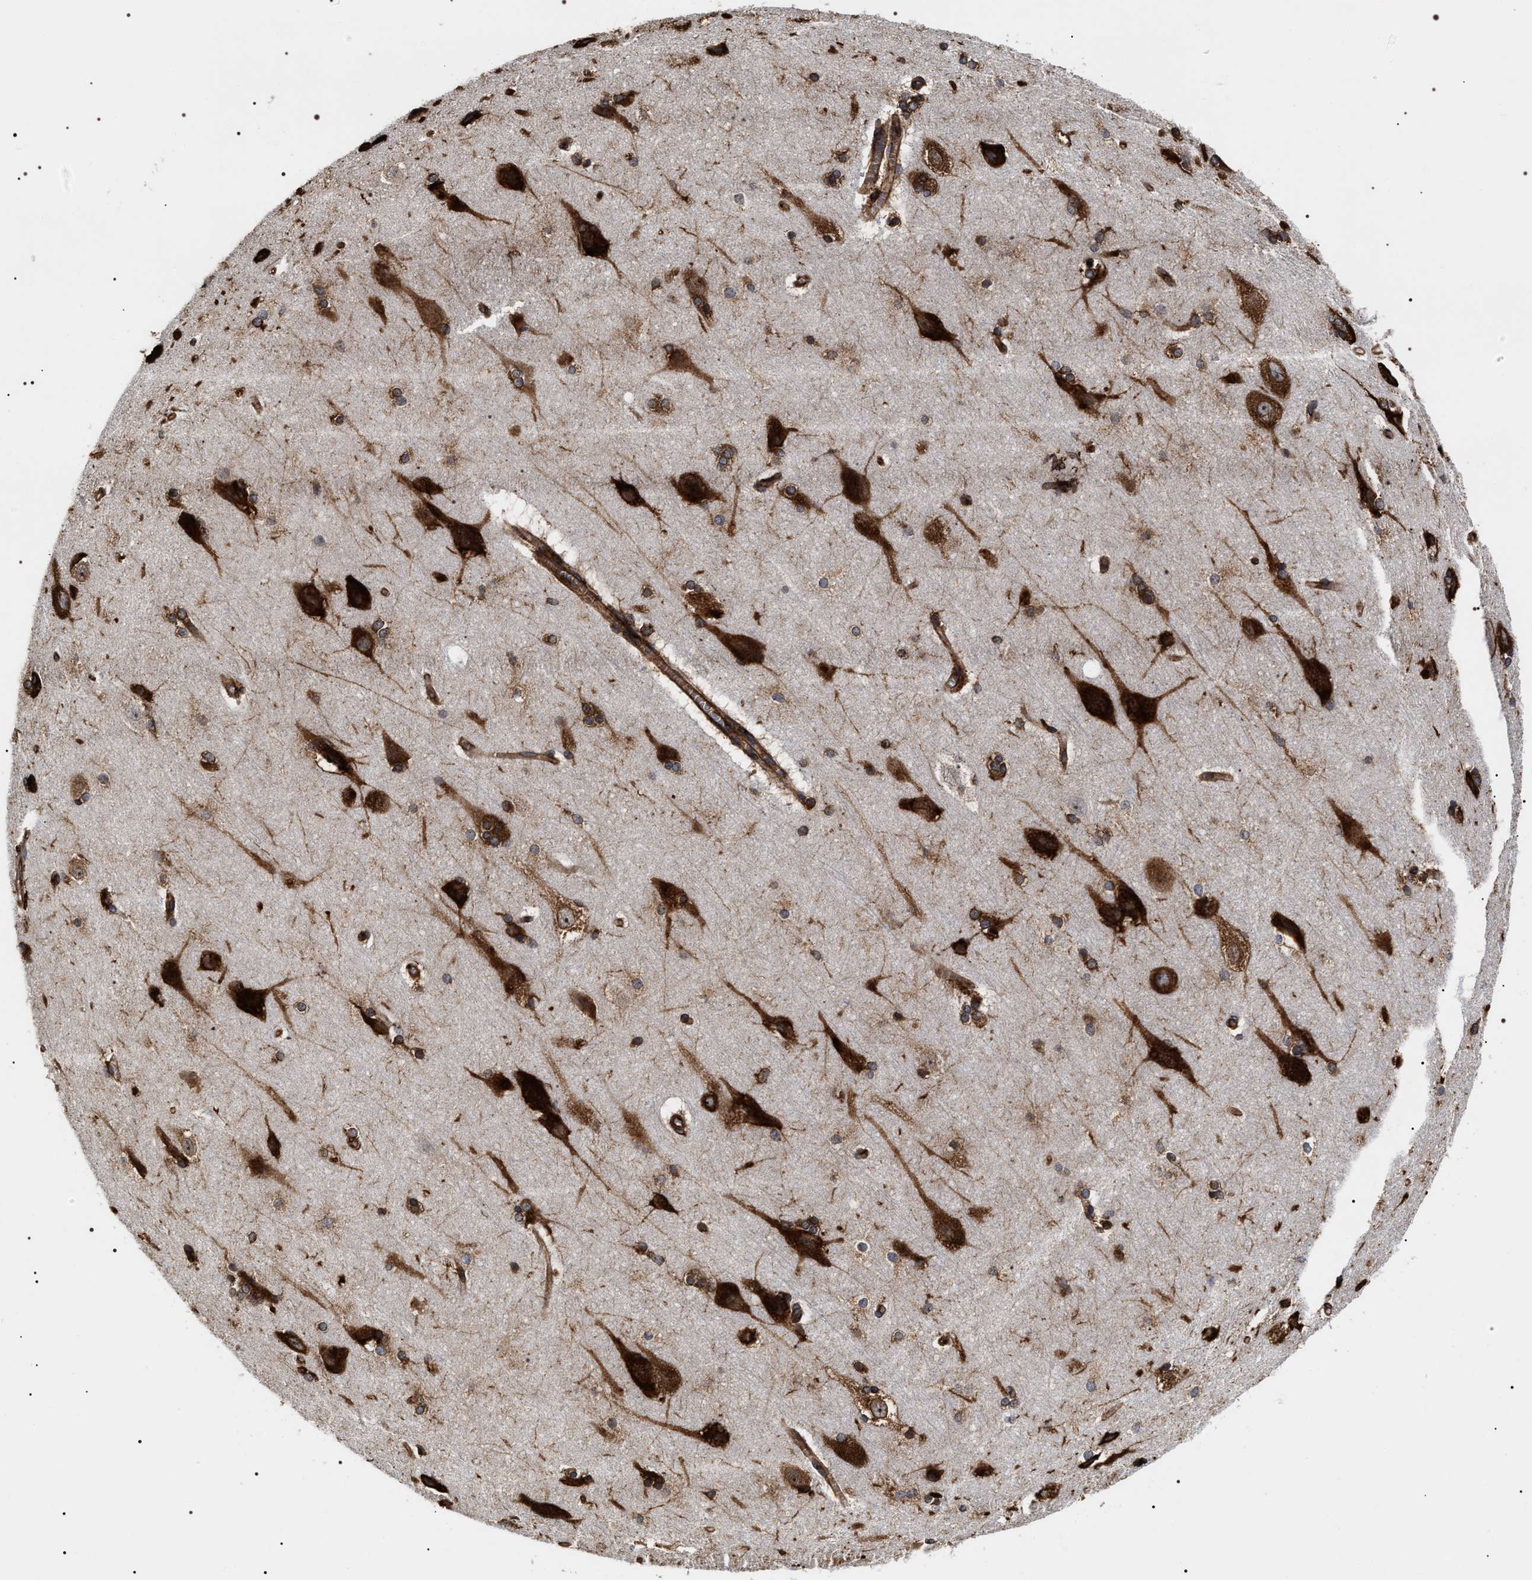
{"staining": {"intensity": "strong", "quantity": ">75%", "location": "cytoplasmic/membranous"}, "tissue": "cerebral cortex", "cell_type": "Endothelial cells", "image_type": "normal", "snomed": [{"axis": "morphology", "description": "Normal tissue, NOS"}, {"axis": "topography", "description": "Cerebral cortex"}, {"axis": "topography", "description": "Hippocampus"}], "caption": "A photomicrograph of cerebral cortex stained for a protein exhibits strong cytoplasmic/membranous brown staining in endothelial cells.", "gene": "SERBP1", "patient": {"sex": "female", "age": 19}}